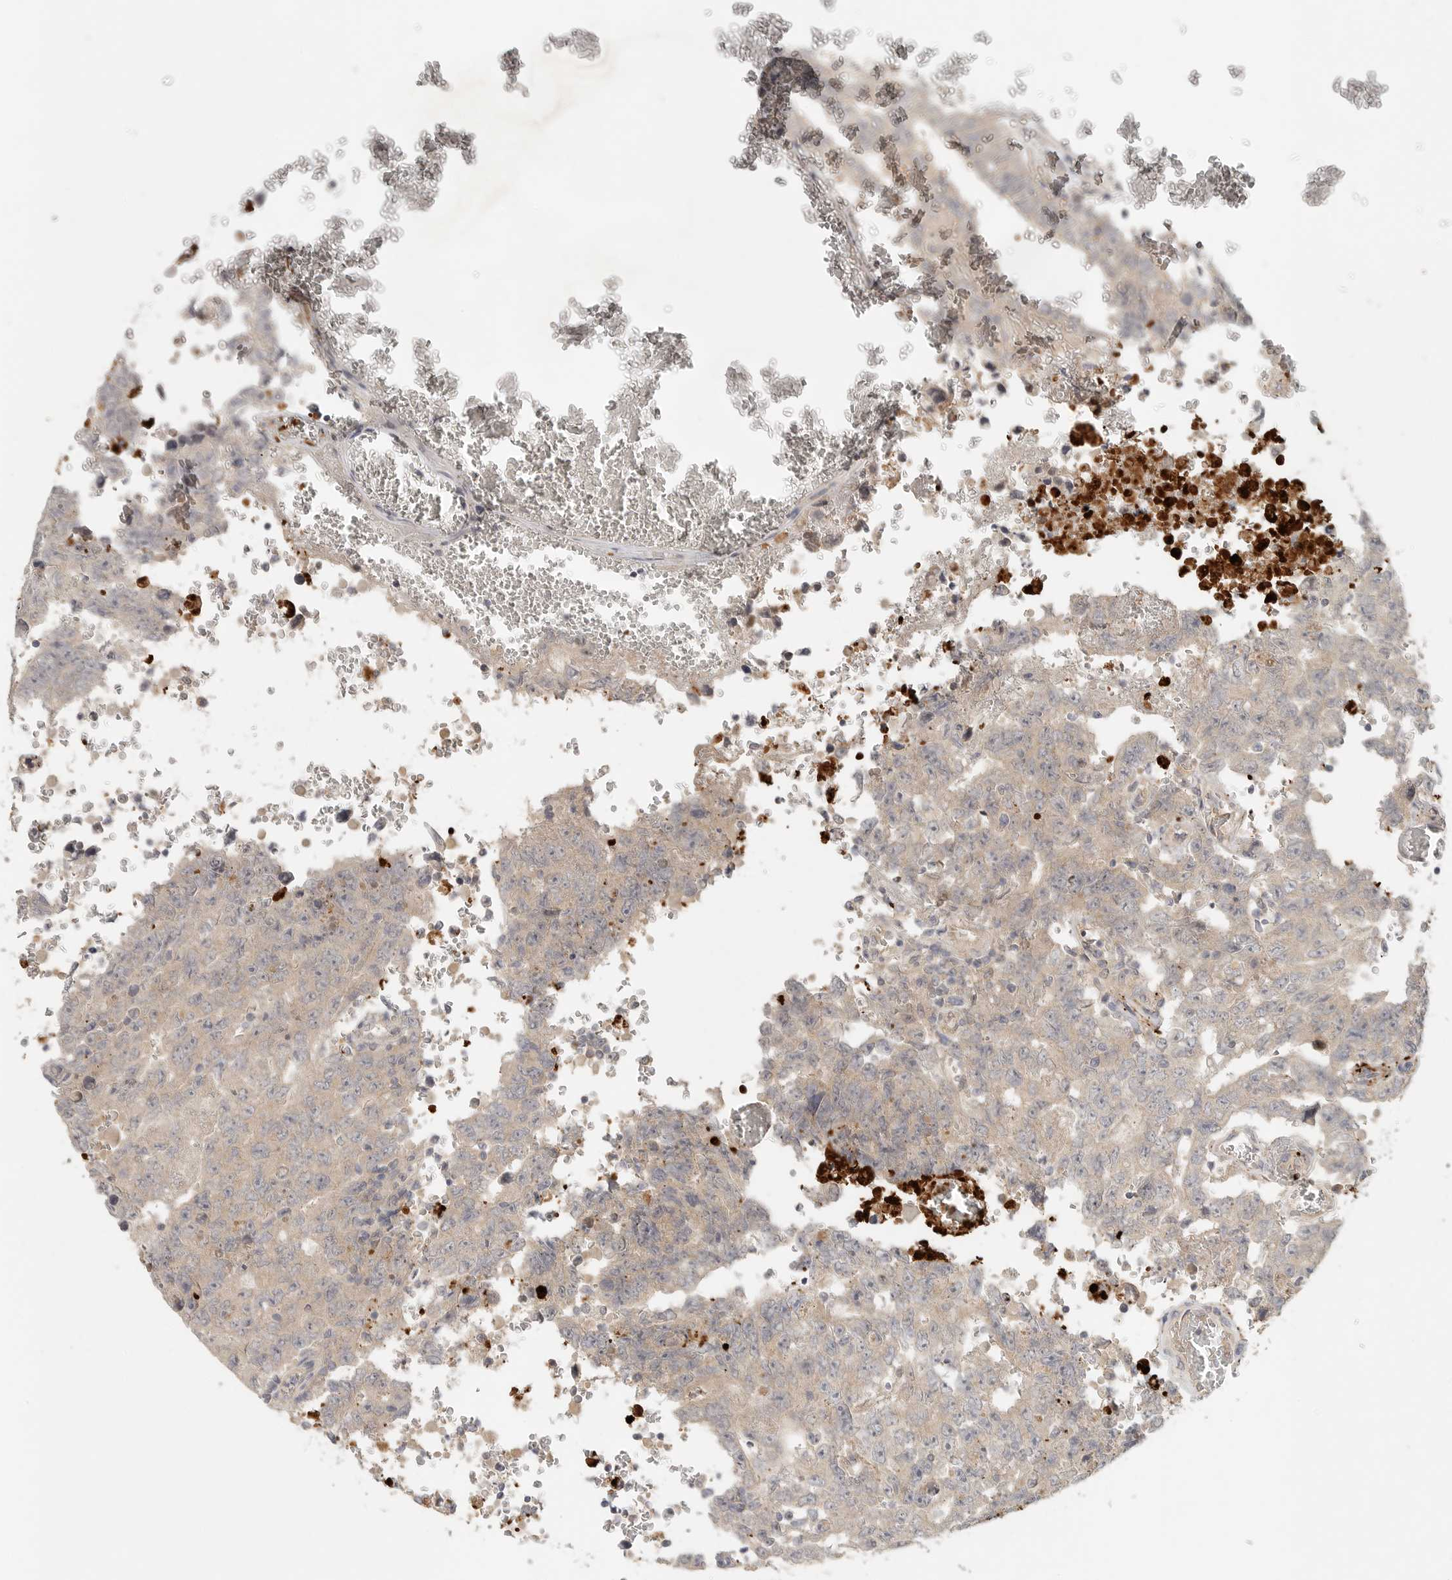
{"staining": {"intensity": "weak", "quantity": "25%-75%", "location": "cytoplasmic/membranous"}, "tissue": "testis cancer", "cell_type": "Tumor cells", "image_type": "cancer", "snomed": [{"axis": "morphology", "description": "Carcinoma, Embryonal, NOS"}, {"axis": "topography", "description": "Testis"}], "caption": "Testis cancer (embryonal carcinoma) tissue displays weak cytoplasmic/membranous staining in approximately 25%-75% of tumor cells, visualized by immunohistochemistry.", "gene": "HDAC6", "patient": {"sex": "male", "age": 26}}